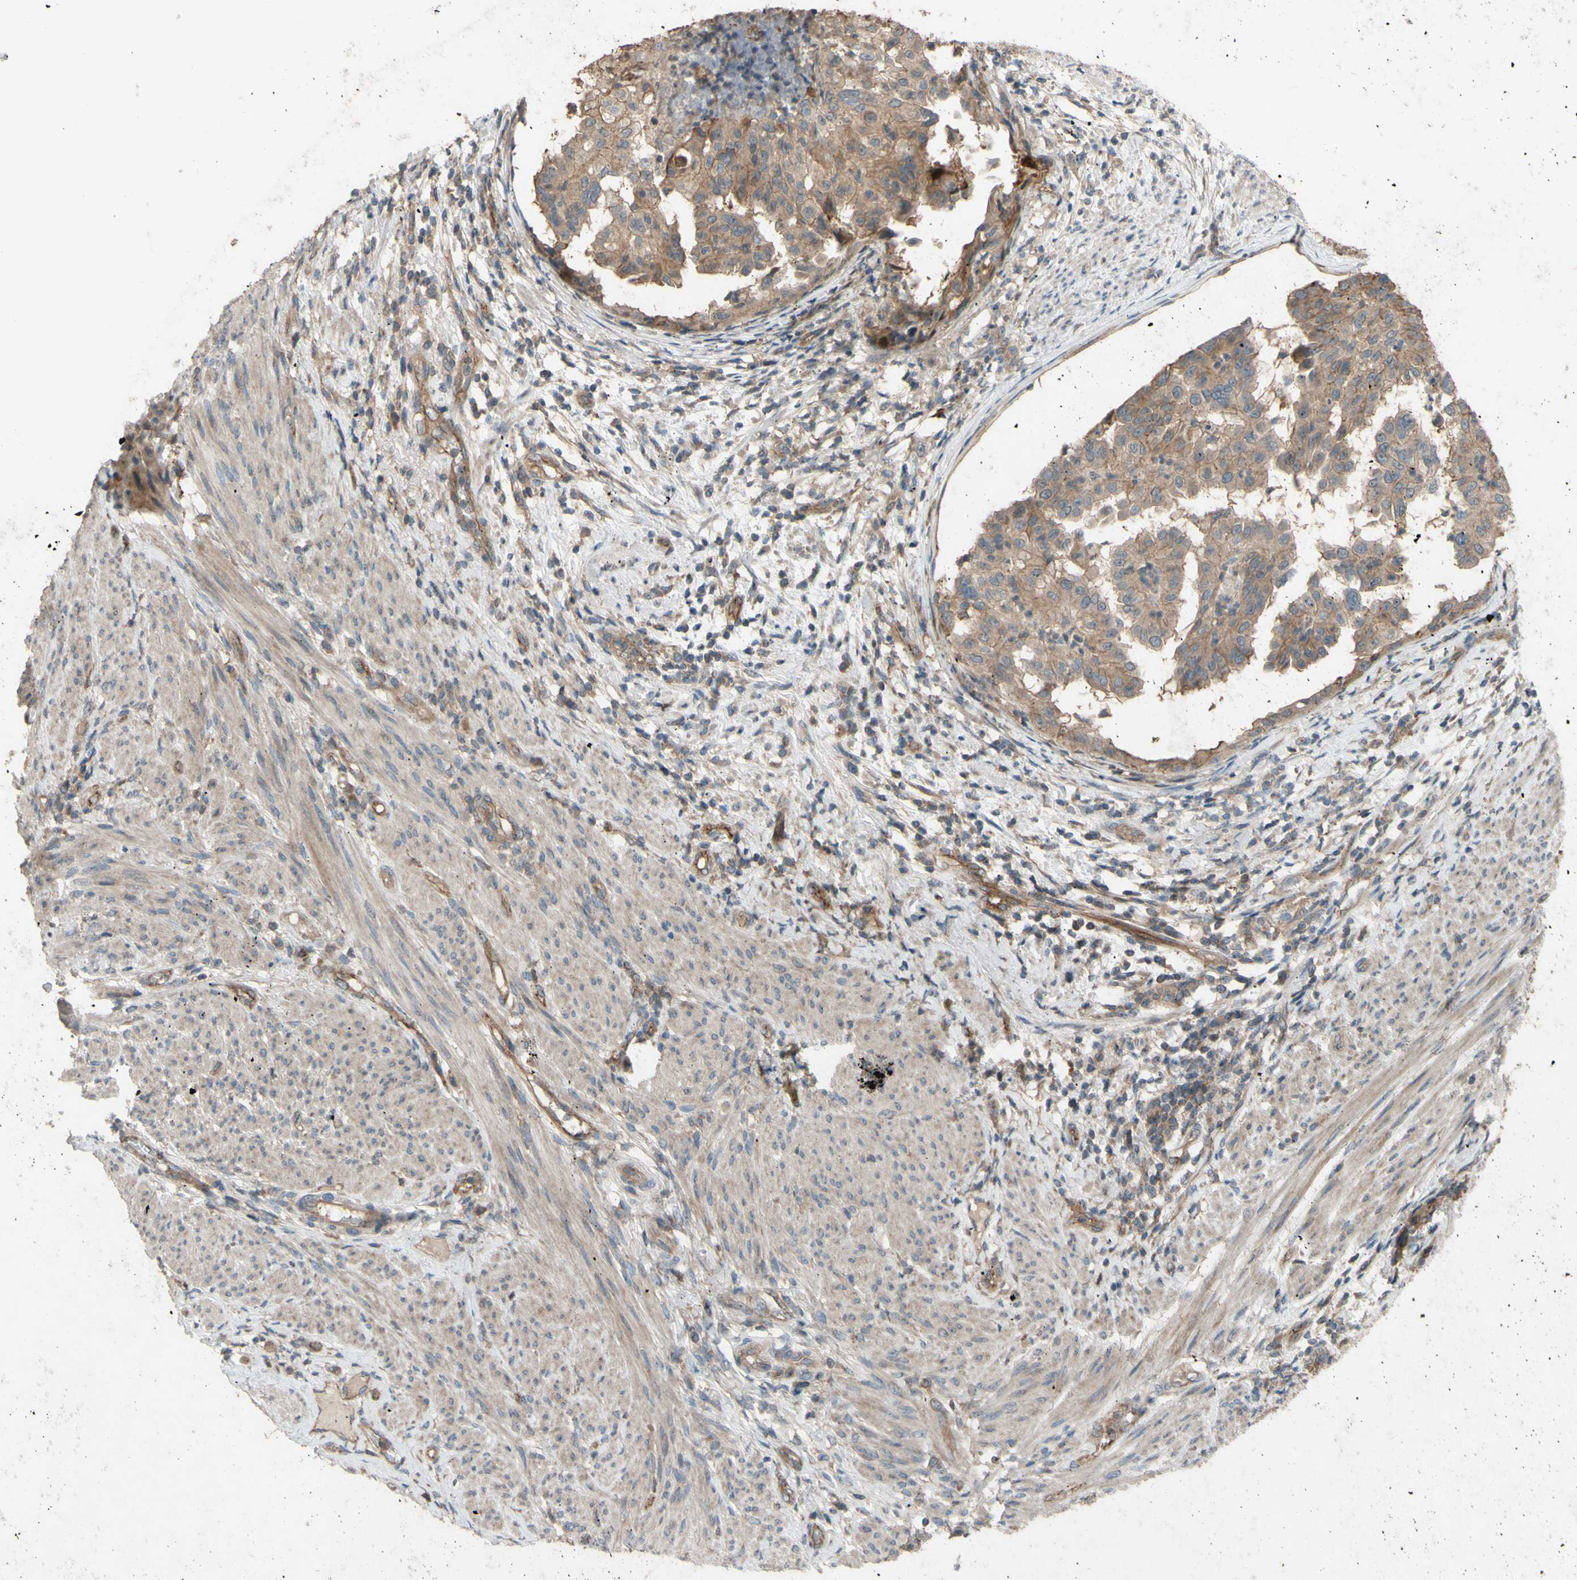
{"staining": {"intensity": "moderate", "quantity": ">75%", "location": "cytoplasmic/membranous"}, "tissue": "endometrial cancer", "cell_type": "Tumor cells", "image_type": "cancer", "snomed": [{"axis": "morphology", "description": "Adenocarcinoma, NOS"}, {"axis": "topography", "description": "Endometrium"}], "caption": "IHC (DAB (3,3'-diaminobenzidine)) staining of endometrial cancer displays moderate cytoplasmic/membranous protein positivity in approximately >75% of tumor cells.", "gene": "SHROOM4", "patient": {"sex": "female", "age": 85}}